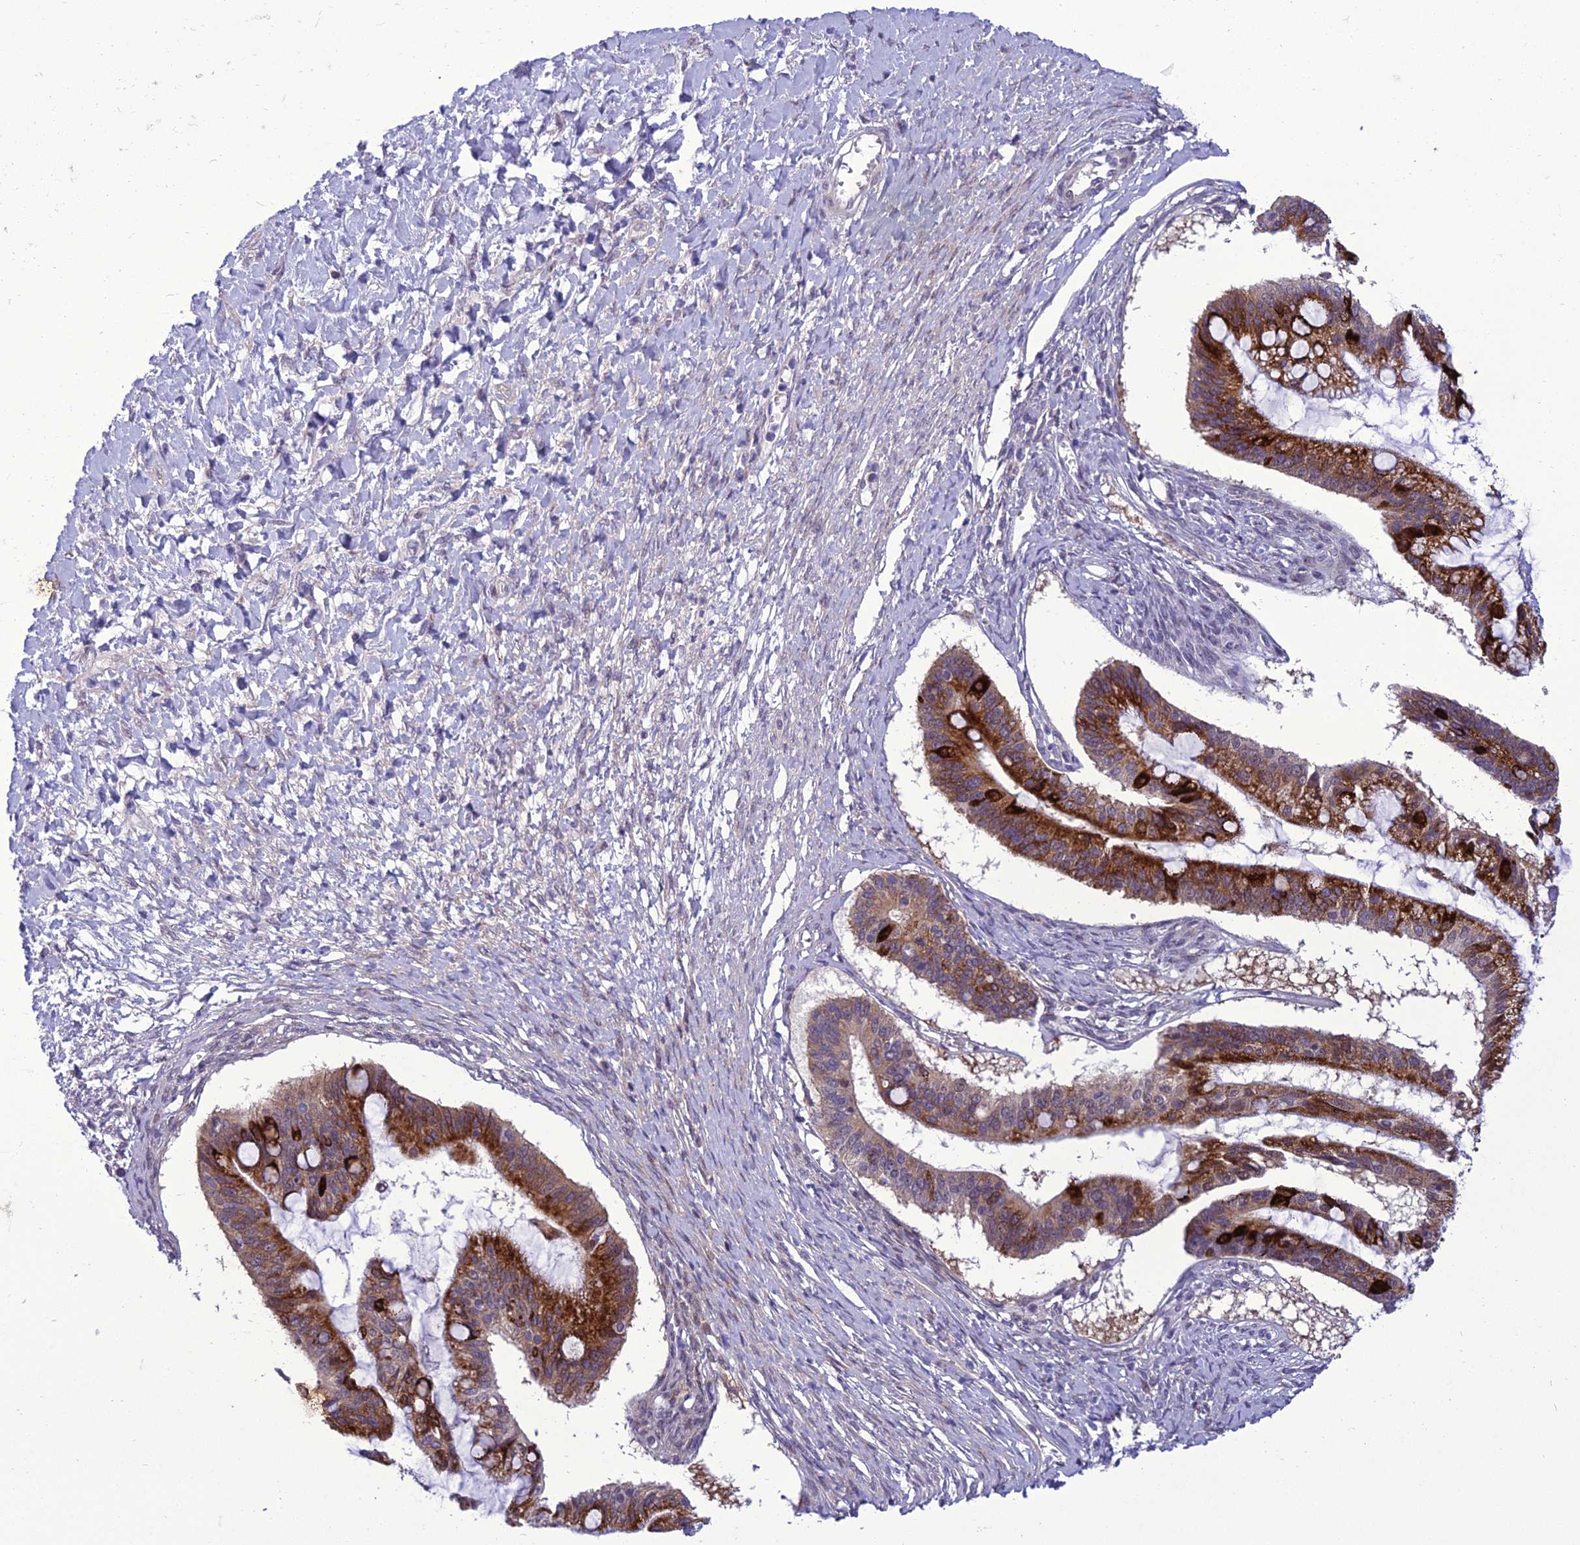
{"staining": {"intensity": "strong", "quantity": "25%-75%", "location": "cytoplasmic/membranous"}, "tissue": "ovarian cancer", "cell_type": "Tumor cells", "image_type": "cancer", "snomed": [{"axis": "morphology", "description": "Cystadenocarcinoma, mucinous, NOS"}, {"axis": "topography", "description": "Ovary"}], "caption": "An immunohistochemistry photomicrograph of tumor tissue is shown. Protein staining in brown labels strong cytoplasmic/membranous positivity in ovarian cancer (mucinous cystadenocarcinoma) within tumor cells.", "gene": "GAB4", "patient": {"sex": "female", "age": 73}}